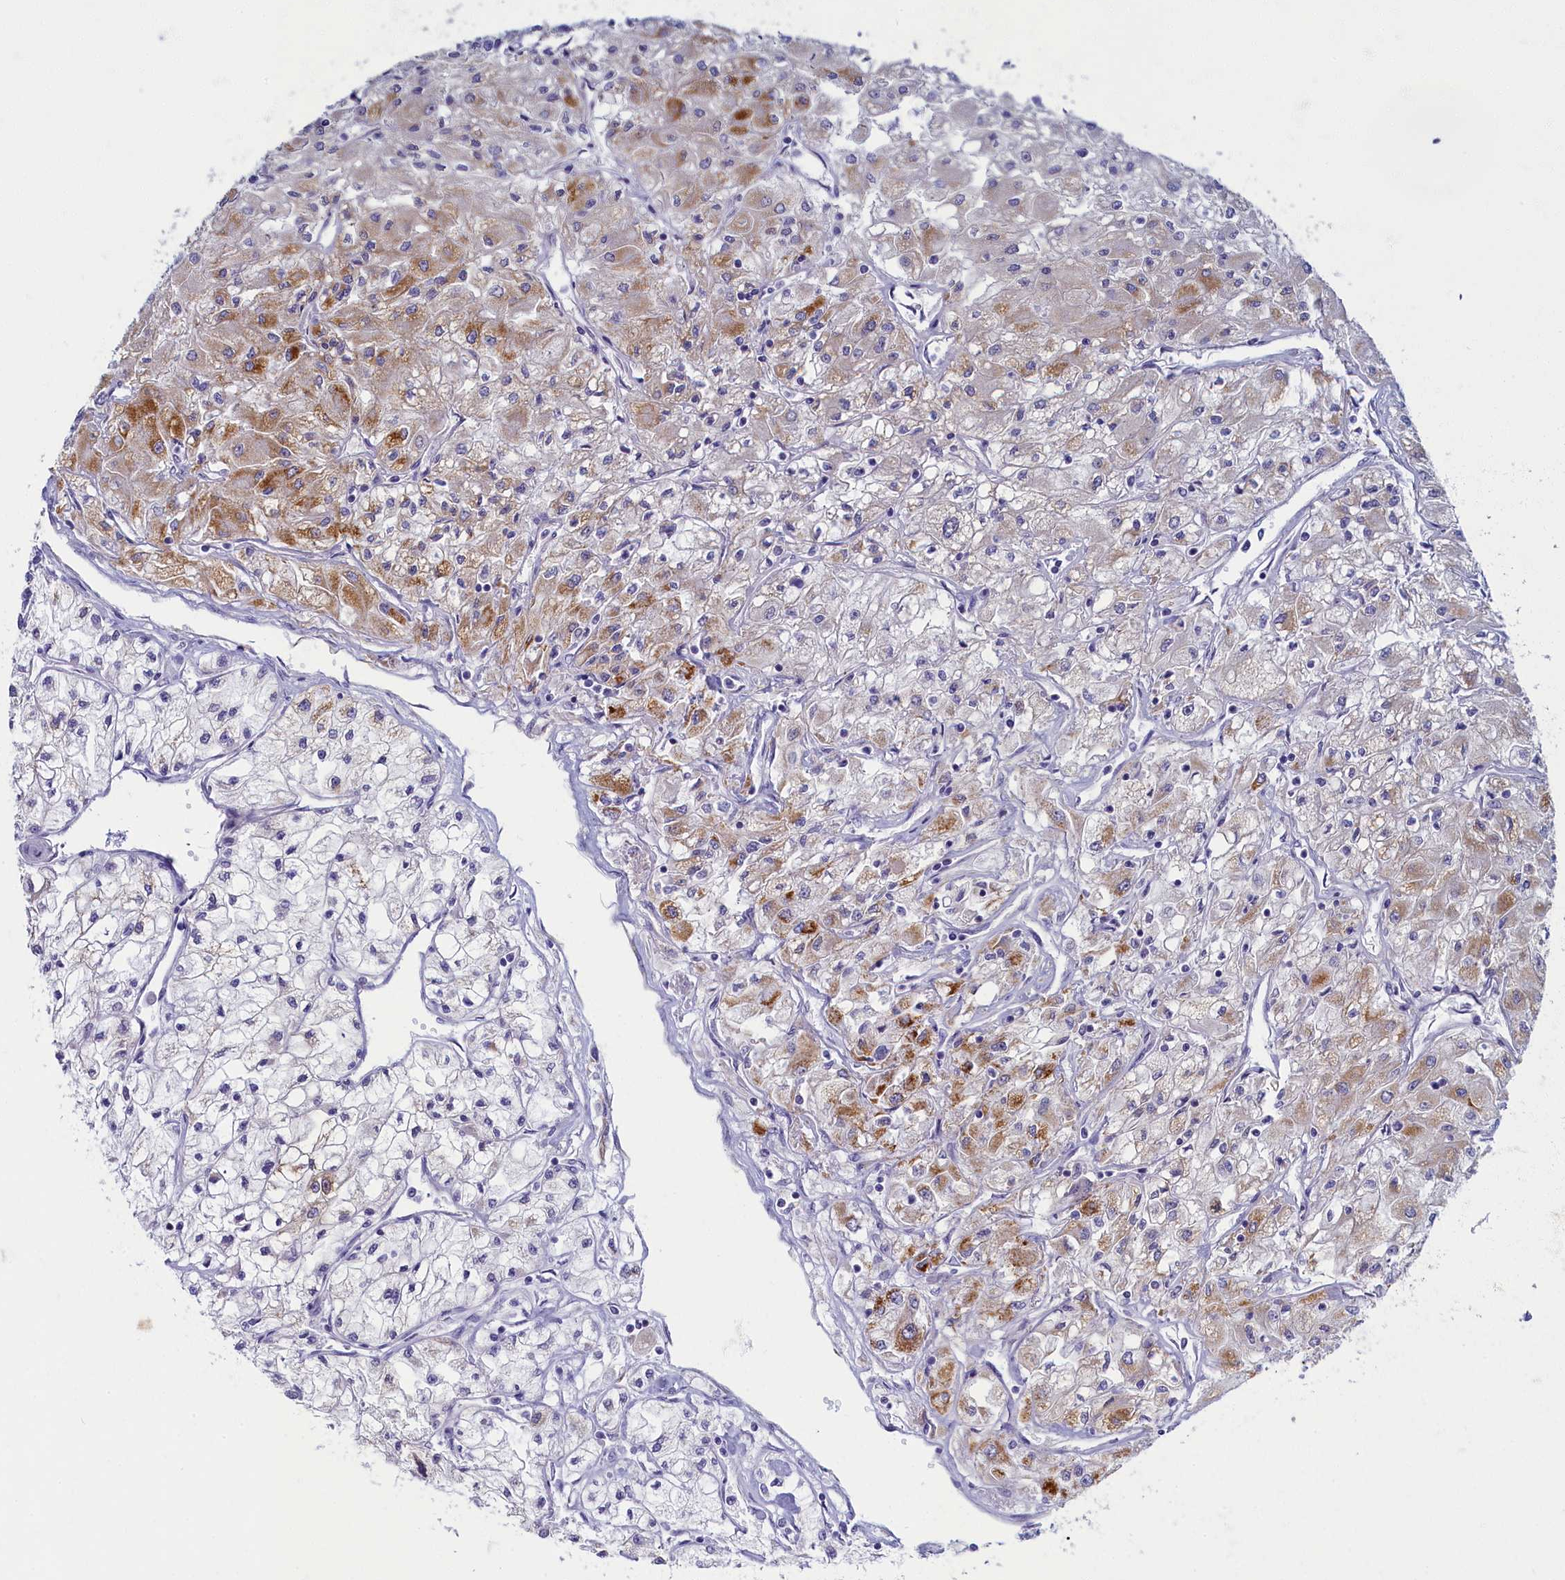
{"staining": {"intensity": "moderate", "quantity": "25%-75%", "location": "cytoplasmic/membranous"}, "tissue": "renal cancer", "cell_type": "Tumor cells", "image_type": "cancer", "snomed": [{"axis": "morphology", "description": "Adenocarcinoma, NOS"}, {"axis": "topography", "description": "Kidney"}], "caption": "A photomicrograph showing moderate cytoplasmic/membranous expression in approximately 25%-75% of tumor cells in renal adenocarcinoma, as visualized by brown immunohistochemical staining.", "gene": "OCIAD2", "patient": {"sex": "male", "age": 80}}